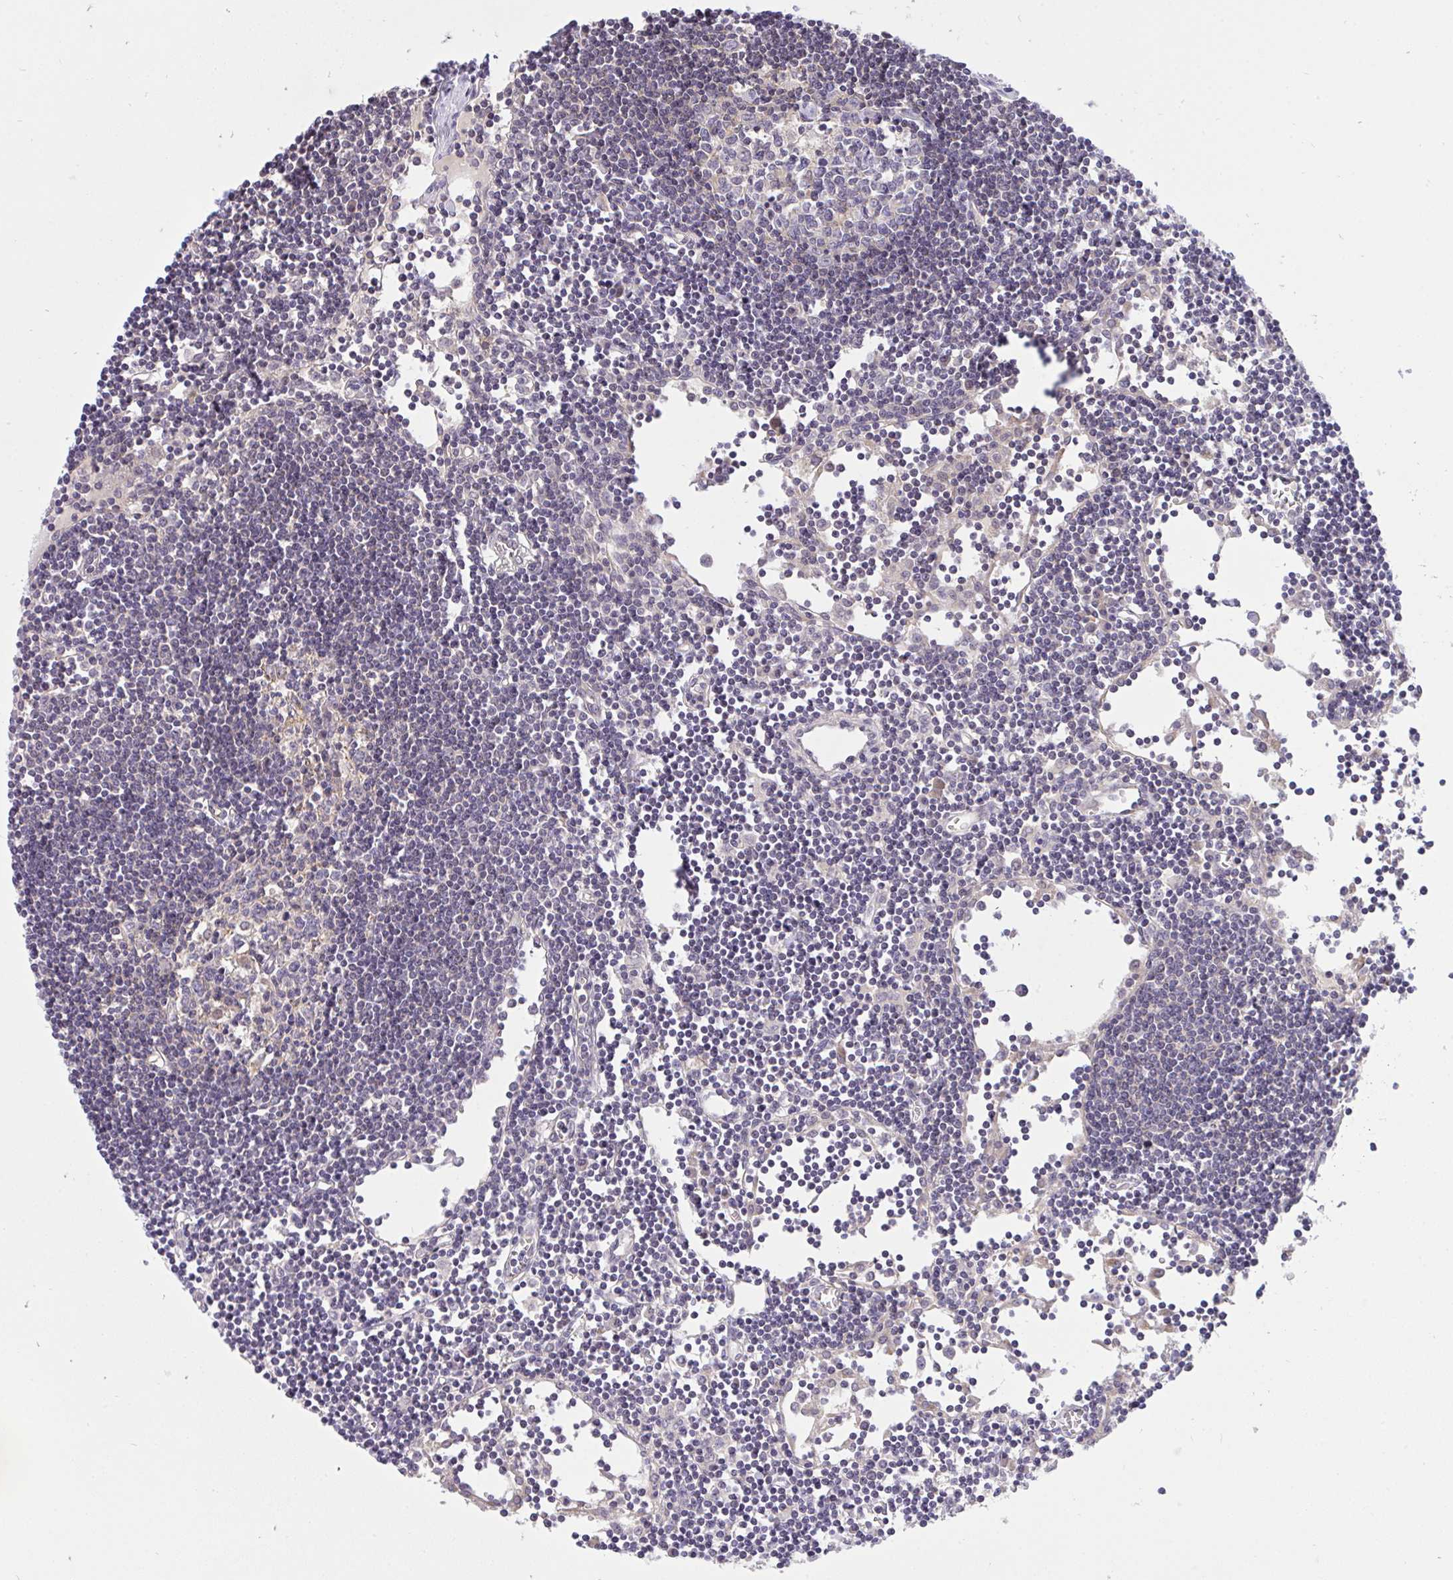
{"staining": {"intensity": "weak", "quantity": "<25%", "location": "cytoplasmic/membranous"}, "tissue": "lymph node", "cell_type": "Germinal center cells", "image_type": "normal", "snomed": [{"axis": "morphology", "description": "Normal tissue, NOS"}, {"axis": "topography", "description": "Lymph node"}], "caption": "Image shows no protein expression in germinal center cells of benign lymph node.", "gene": "C19orf54", "patient": {"sex": "female", "age": 65}}